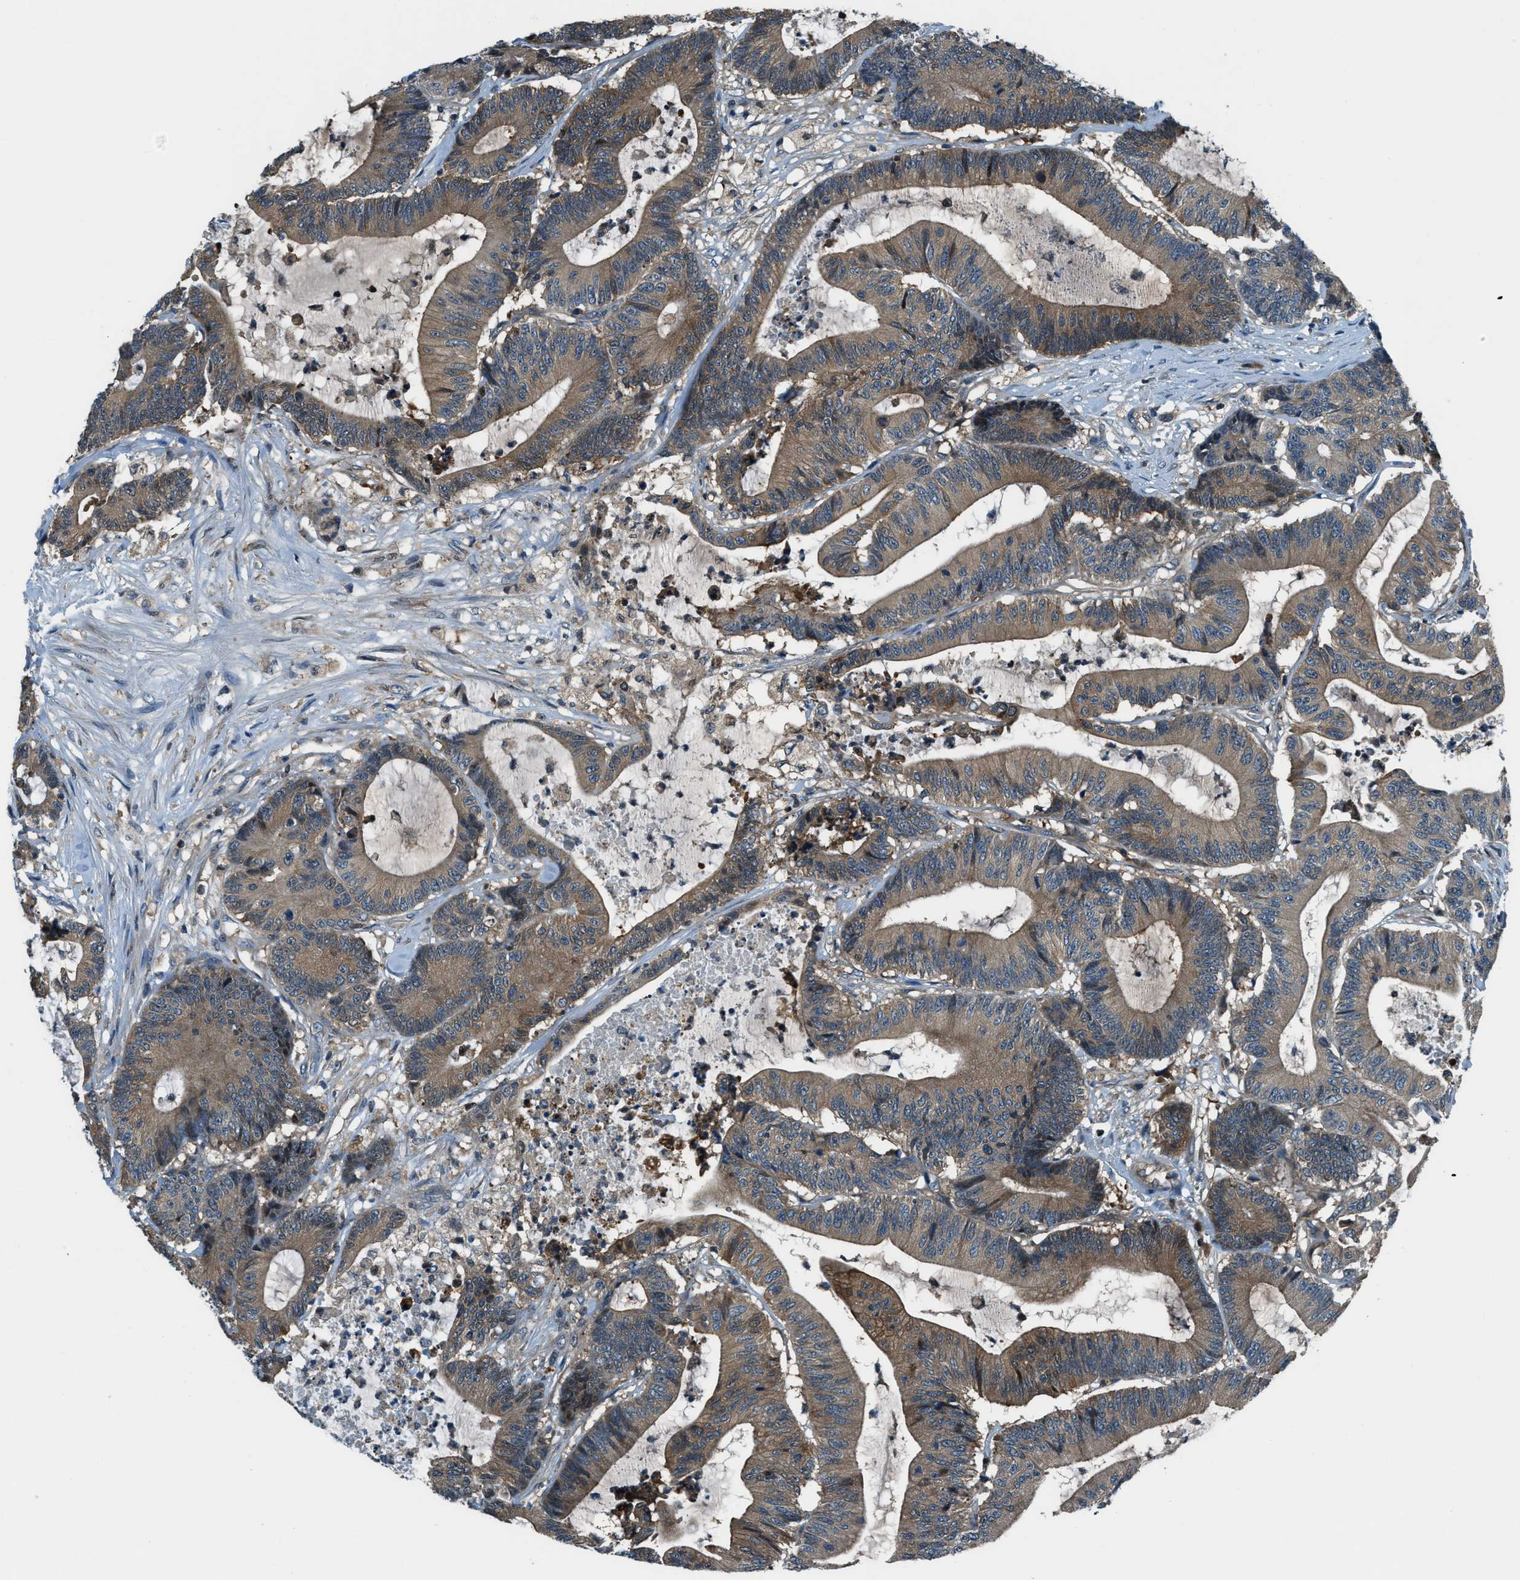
{"staining": {"intensity": "moderate", "quantity": ">75%", "location": "cytoplasmic/membranous"}, "tissue": "colorectal cancer", "cell_type": "Tumor cells", "image_type": "cancer", "snomed": [{"axis": "morphology", "description": "Adenocarcinoma, NOS"}, {"axis": "topography", "description": "Colon"}], "caption": "Protein expression analysis of human colorectal cancer (adenocarcinoma) reveals moderate cytoplasmic/membranous staining in approximately >75% of tumor cells. (brown staining indicates protein expression, while blue staining denotes nuclei).", "gene": "HEBP2", "patient": {"sex": "female", "age": 84}}